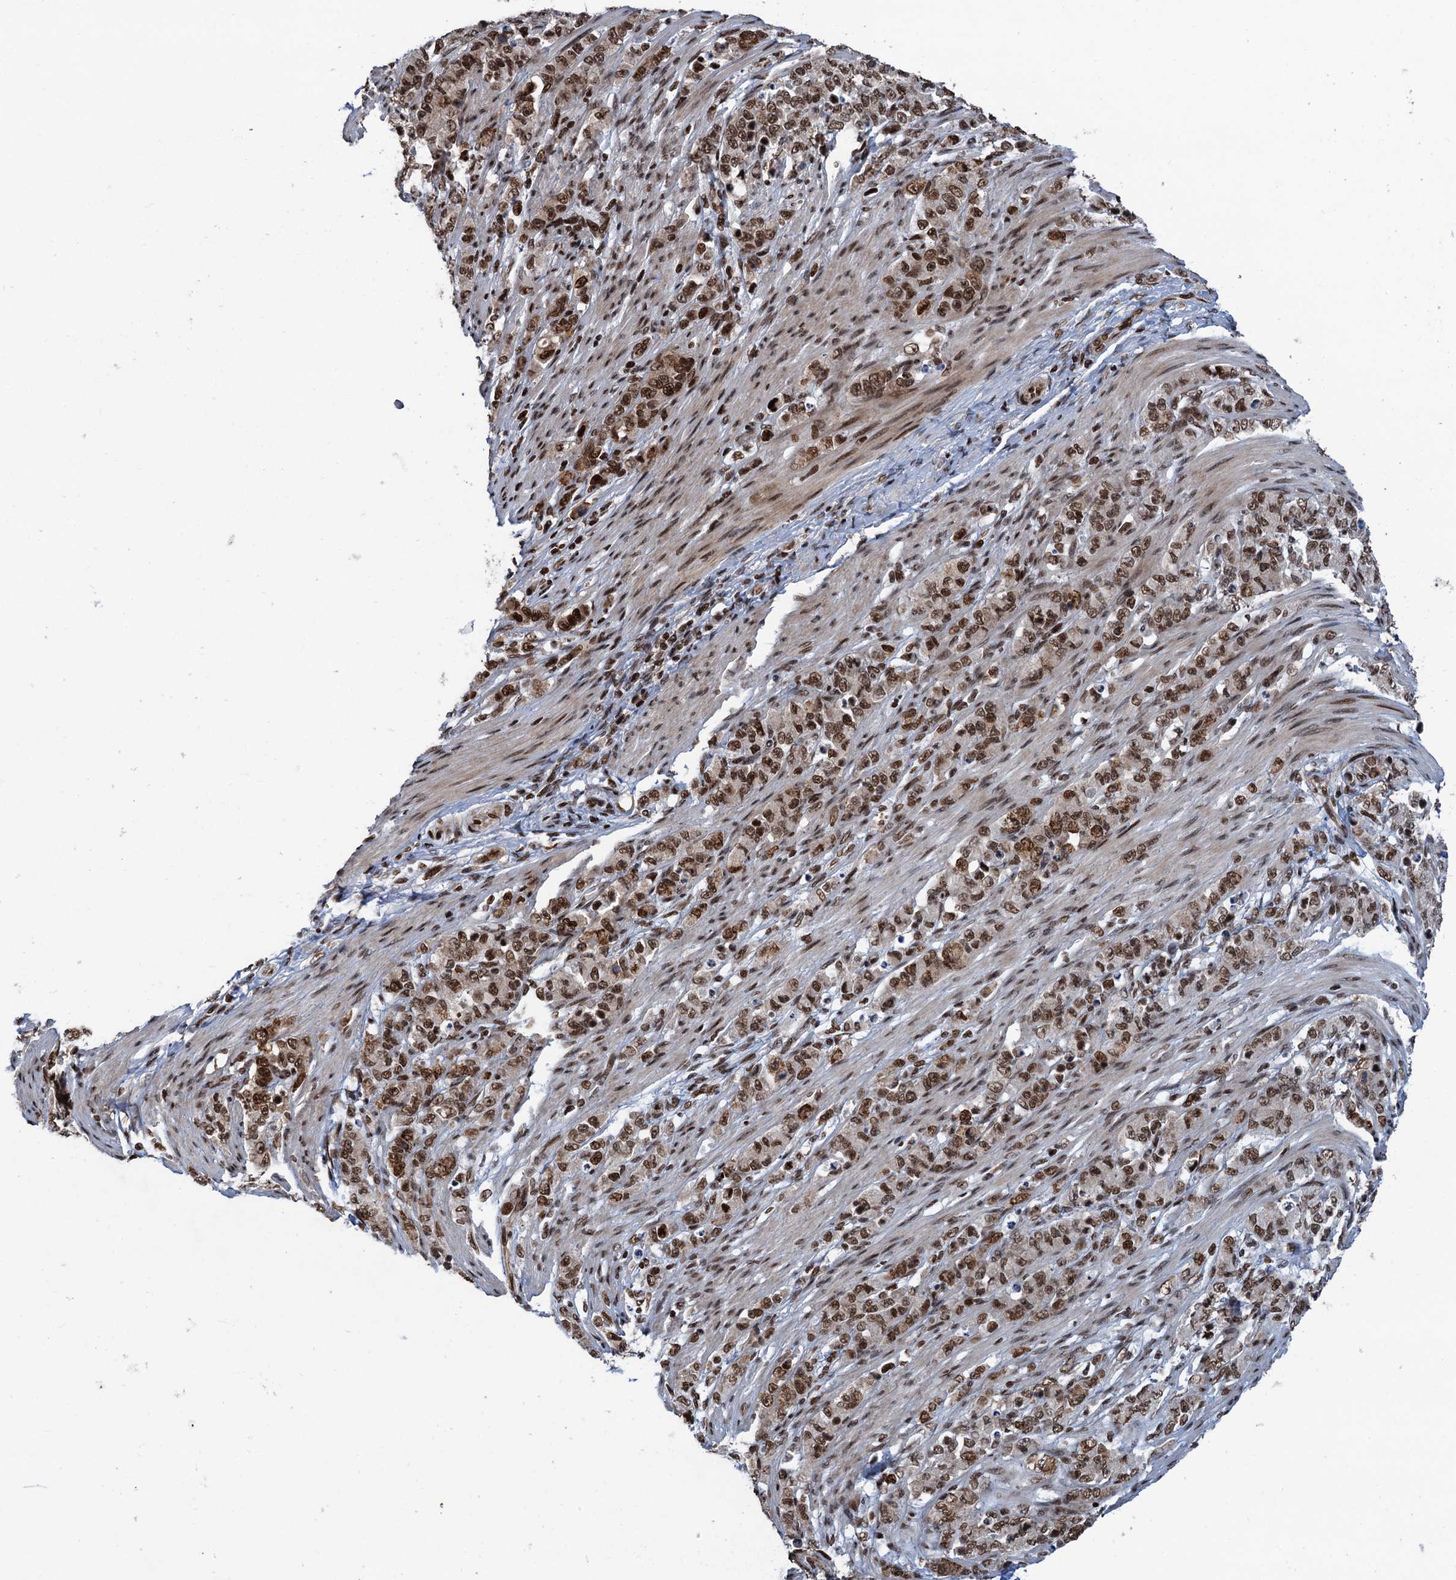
{"staining": {"intensity": "moderate", "quantity": ">75%", "location": "nuclear"}, "tissue": "stomach cancer", "cell_type": "Tumor cells", "image_type": "cancer", "snomed": [{"axis": "morphology", "description": "Adenocarcinoma, NOS"}, {"axis": "topography", "description": "Stomach"}], "caption": "Human stomach adenocarcinoma stained for a protein (brown) displays moderate nuclear positive staining in about >75% of tumor cells.", "gene": "PPP4R1", "patient": {"sex": "female", "age": 79}}